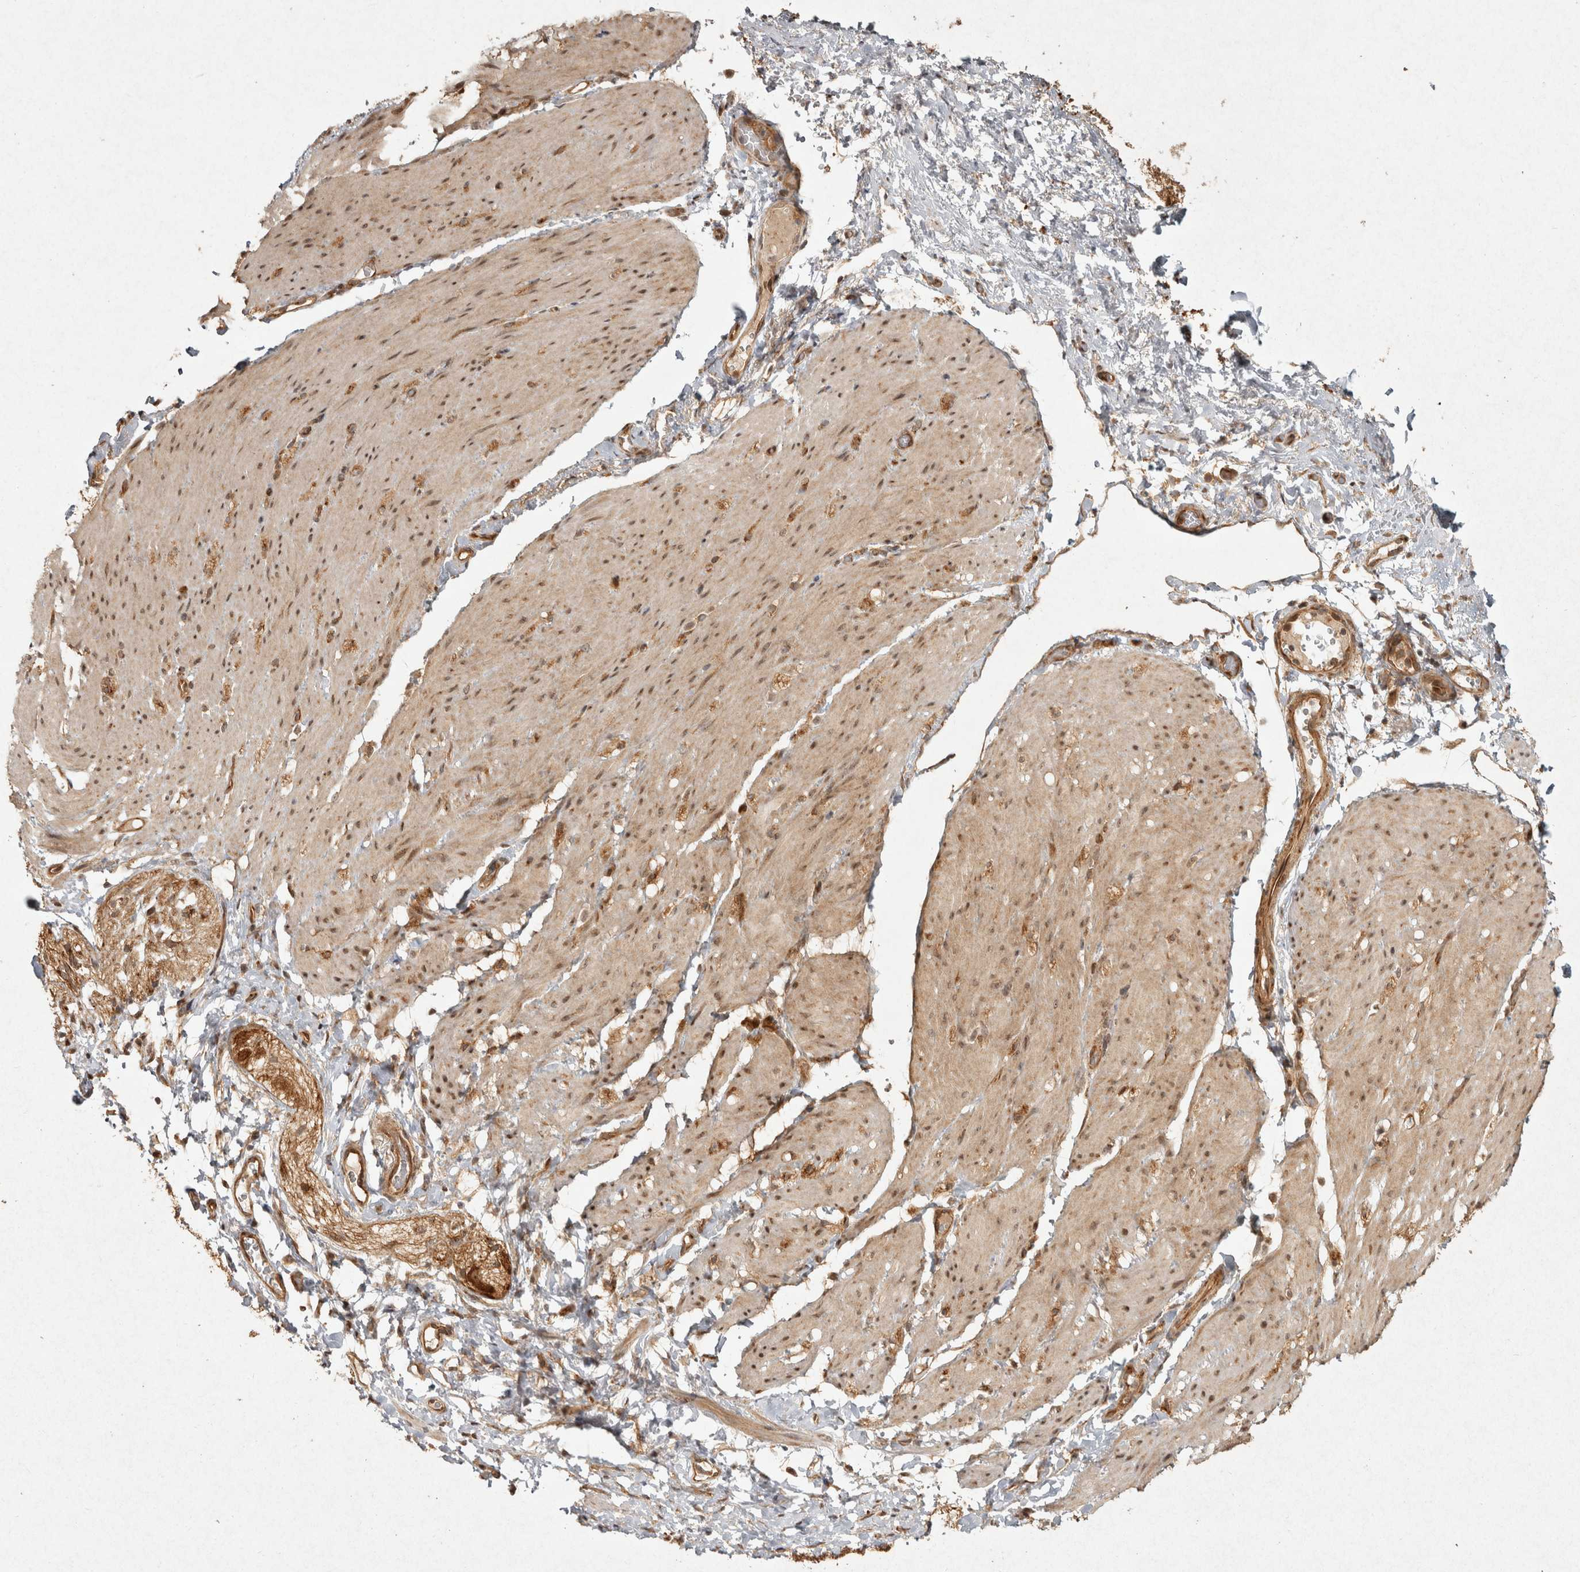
{"staining": {"intensity": "weak", "quantity": "25%-75%", "location": "cytoplasmic/membranous,nuclear"}, "tissue": "smooth muscle", "cell_type": "Smooth muscle cells", "image_type": "normal", "snomed": [{"axis": "morphology", "description": "Normal tissue, NOS"}, {"axis": "topography", "description": "Smooth muscle"}, {"axis": "topography", "description": "Small intestine"}], "caption": "The immunohistochemical stain labels weak cytoplasmic/membranous,nuclear staining in smooth muscle cells of unremarkable smooth muscle. (Brightfield microscopy of DAB IHC at high magnification).", "gene": "CAMSAP2", "patient": {"sex": "female", "age": 84}}